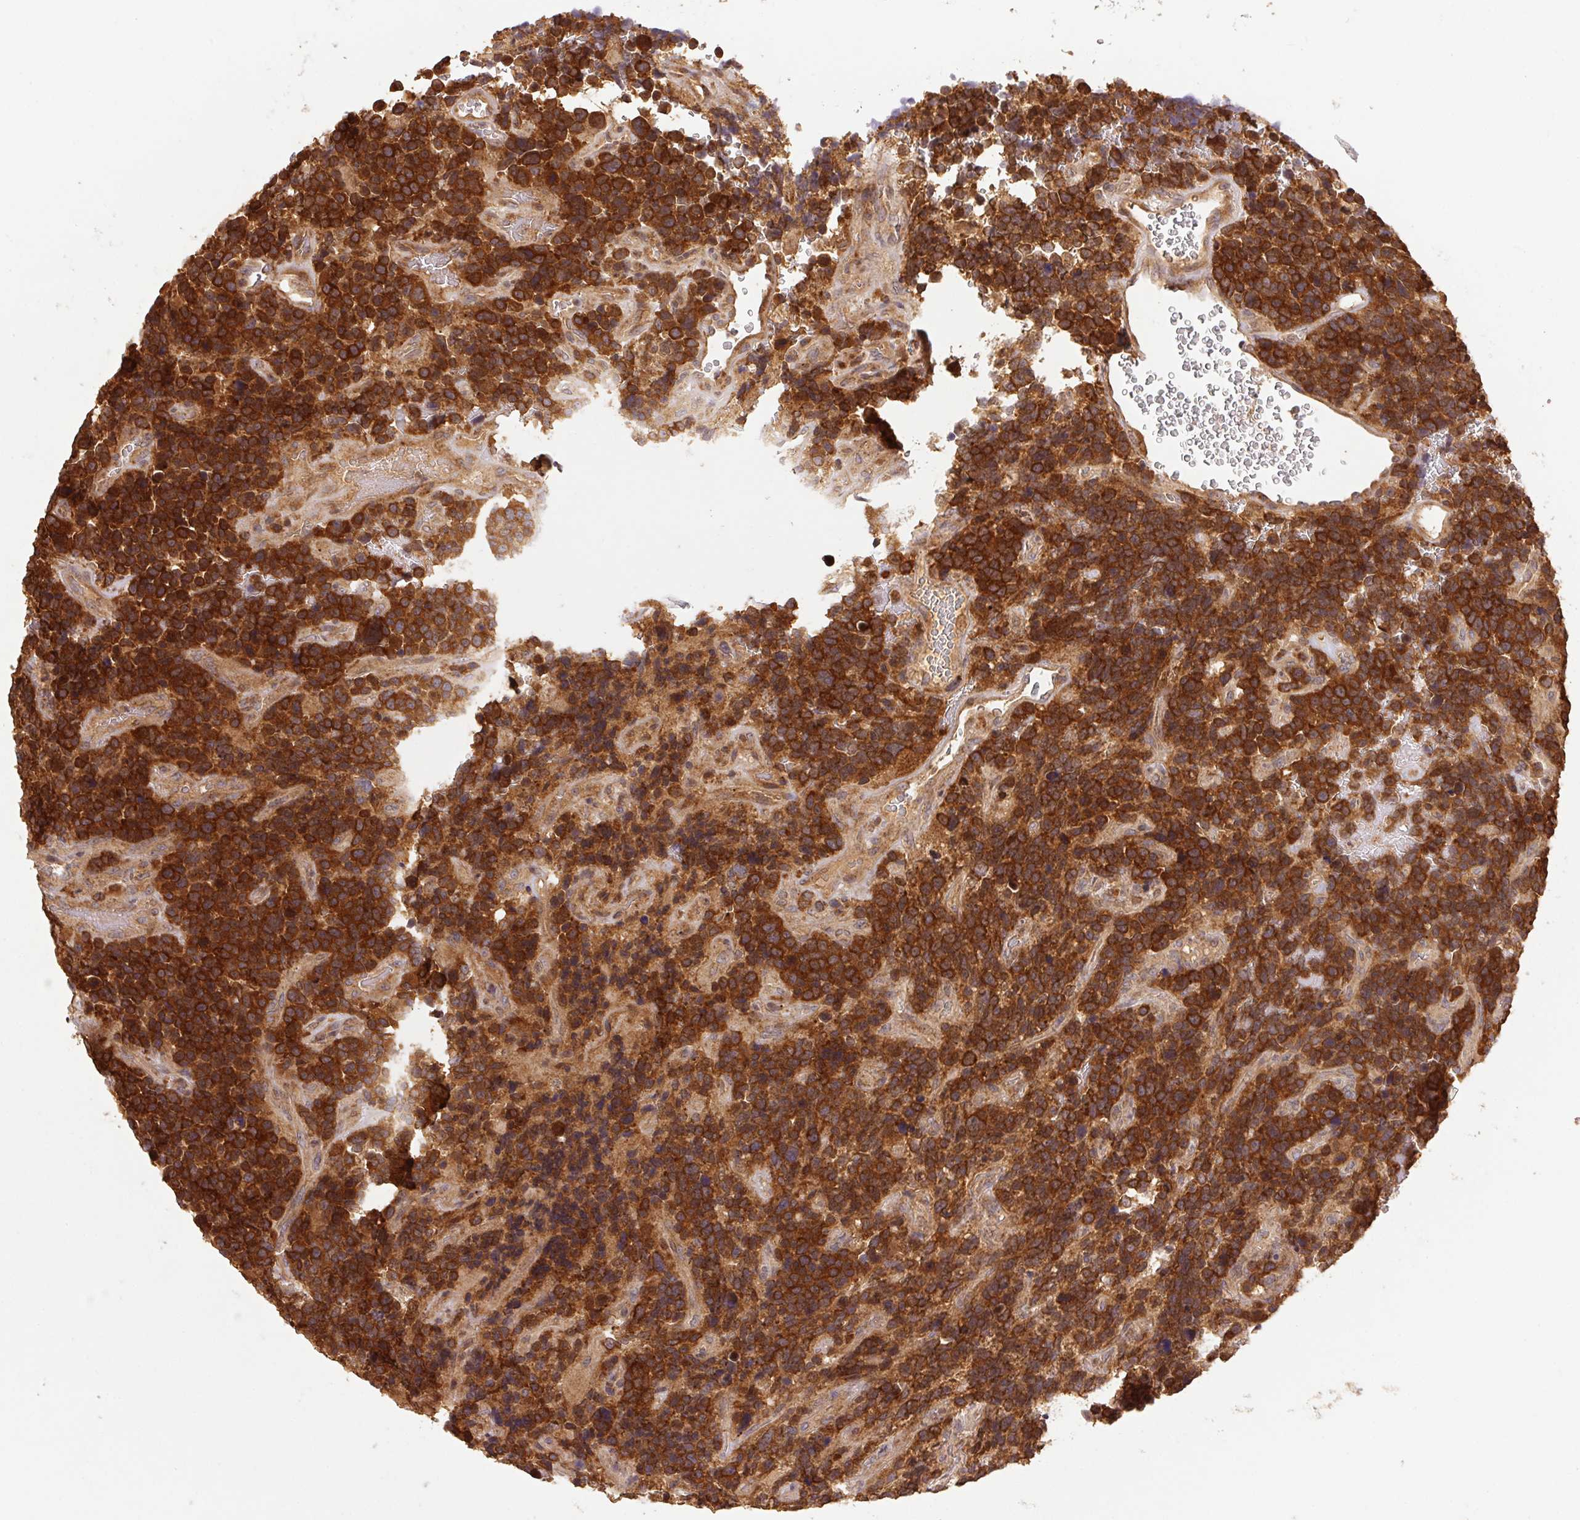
{"staining": {"intensity": "strong", "quantity": ">75%", "location": "cytoplasmic/membranous"}, "tissue": "glioma", "cell_type": "Tumor cells", "image_type": "cancer", "snomed": [{"axis": "morphology", "description": "Glioma, malignant, High grade"}, {"axis": "topography", "description": "Brain"}], "caption": "About >75% of tumor cells in human malignant glioma (high-grade) demonstrate strong cytoplasmic/membranous protein positivity as visualized by brown immunohistochemical staining.", "gene": "MTHFD1", "patient": {"sex": "male", "age": 33}}